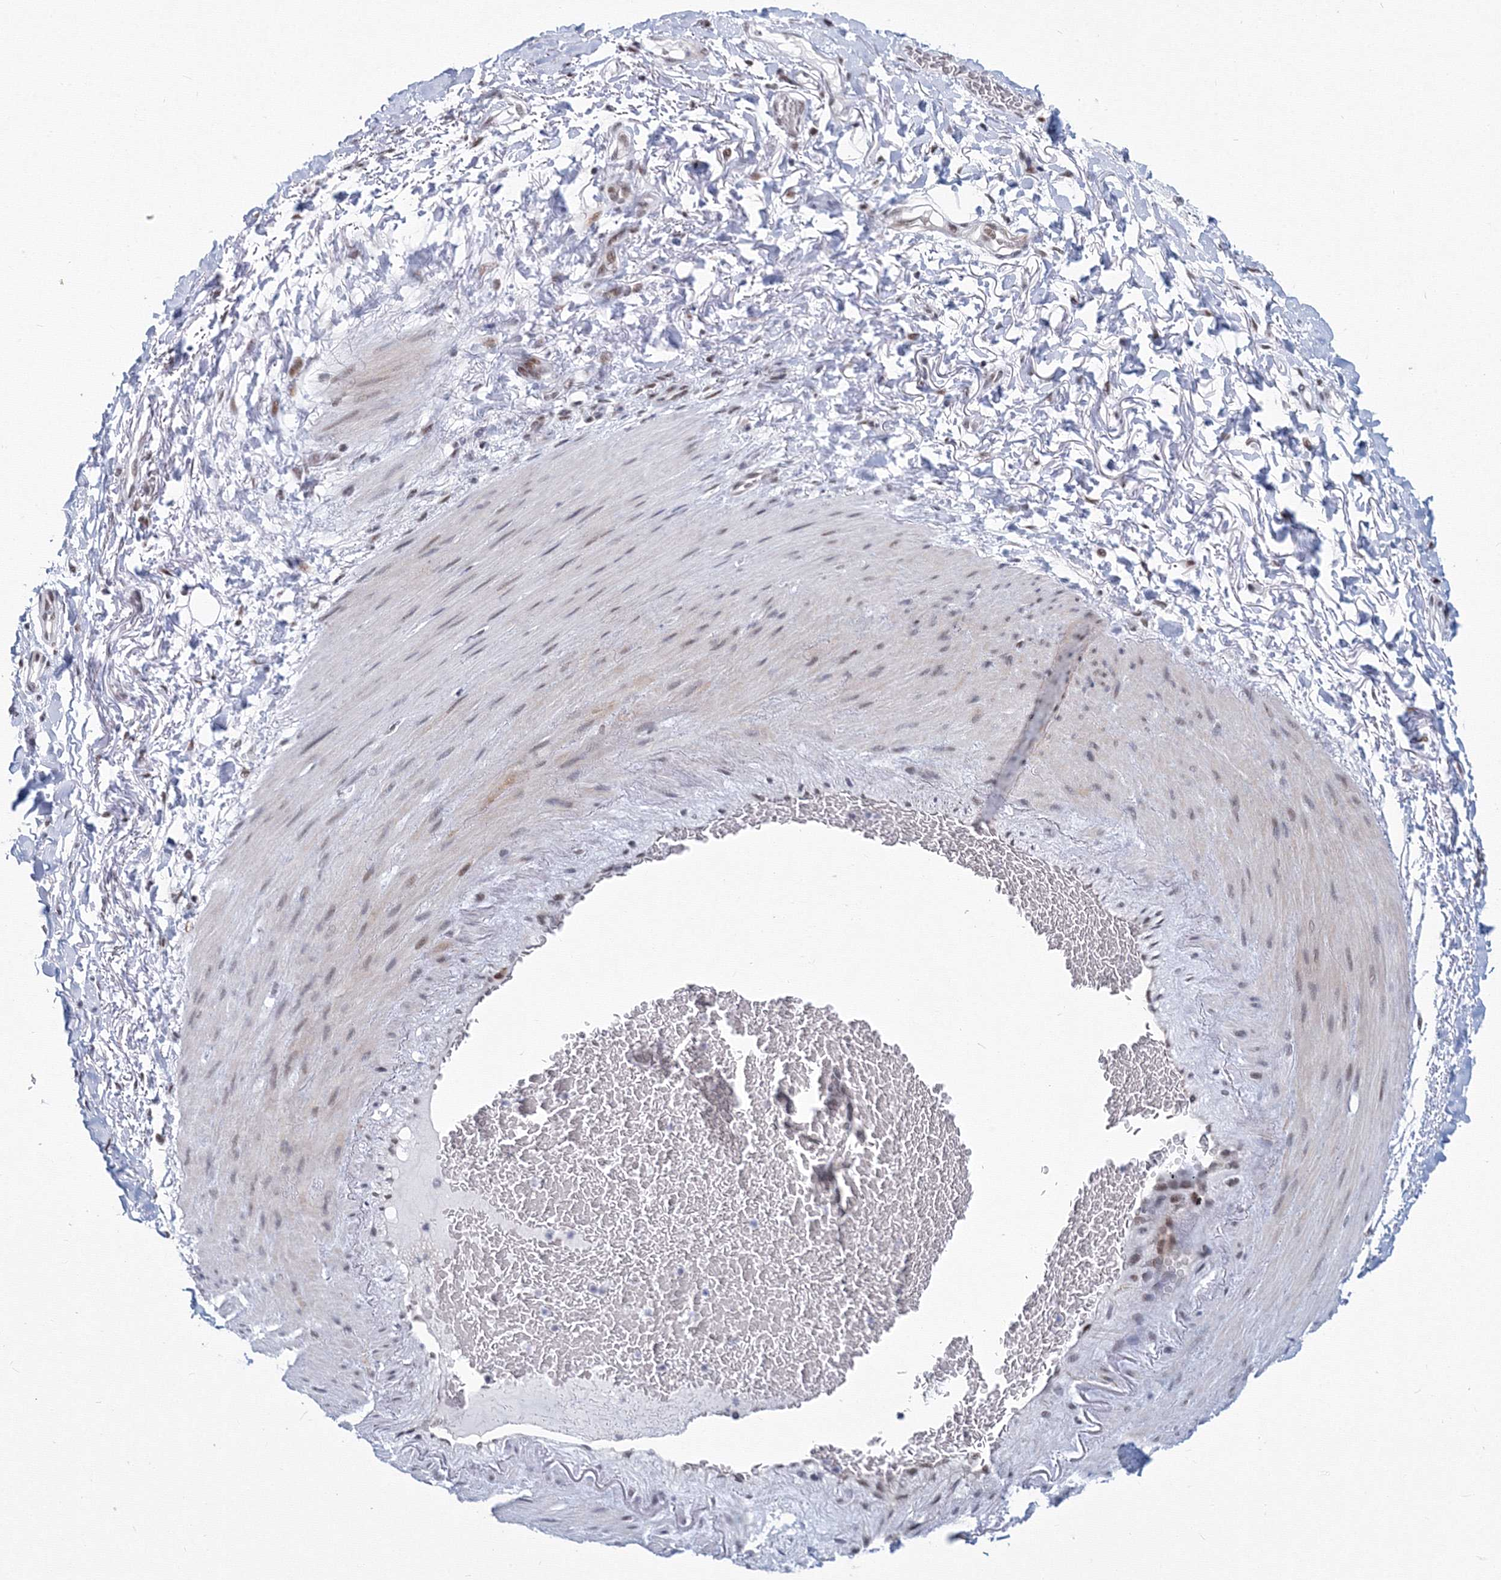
{"staining": {"intensity": "negative", "quantity": "none", "location": "none"}, "tissue": "adipose tissue", "cell_type": "Adipocytes", "image_type": "normal", "snomed": [{"axis": "morphology", "description": "Normal tissue, NOS"}, {"axis": "morphology", "description": "Adenocarcinoma, NOS"}, {"axis": "topography", "description": "Esophagus"}], "caption": "This is an IHC photomicrograph of normal adipose tissue. There is no expression in adipocytes.", "gene": "SF3B6", "patient": {"sex": "male", "age": 62}}